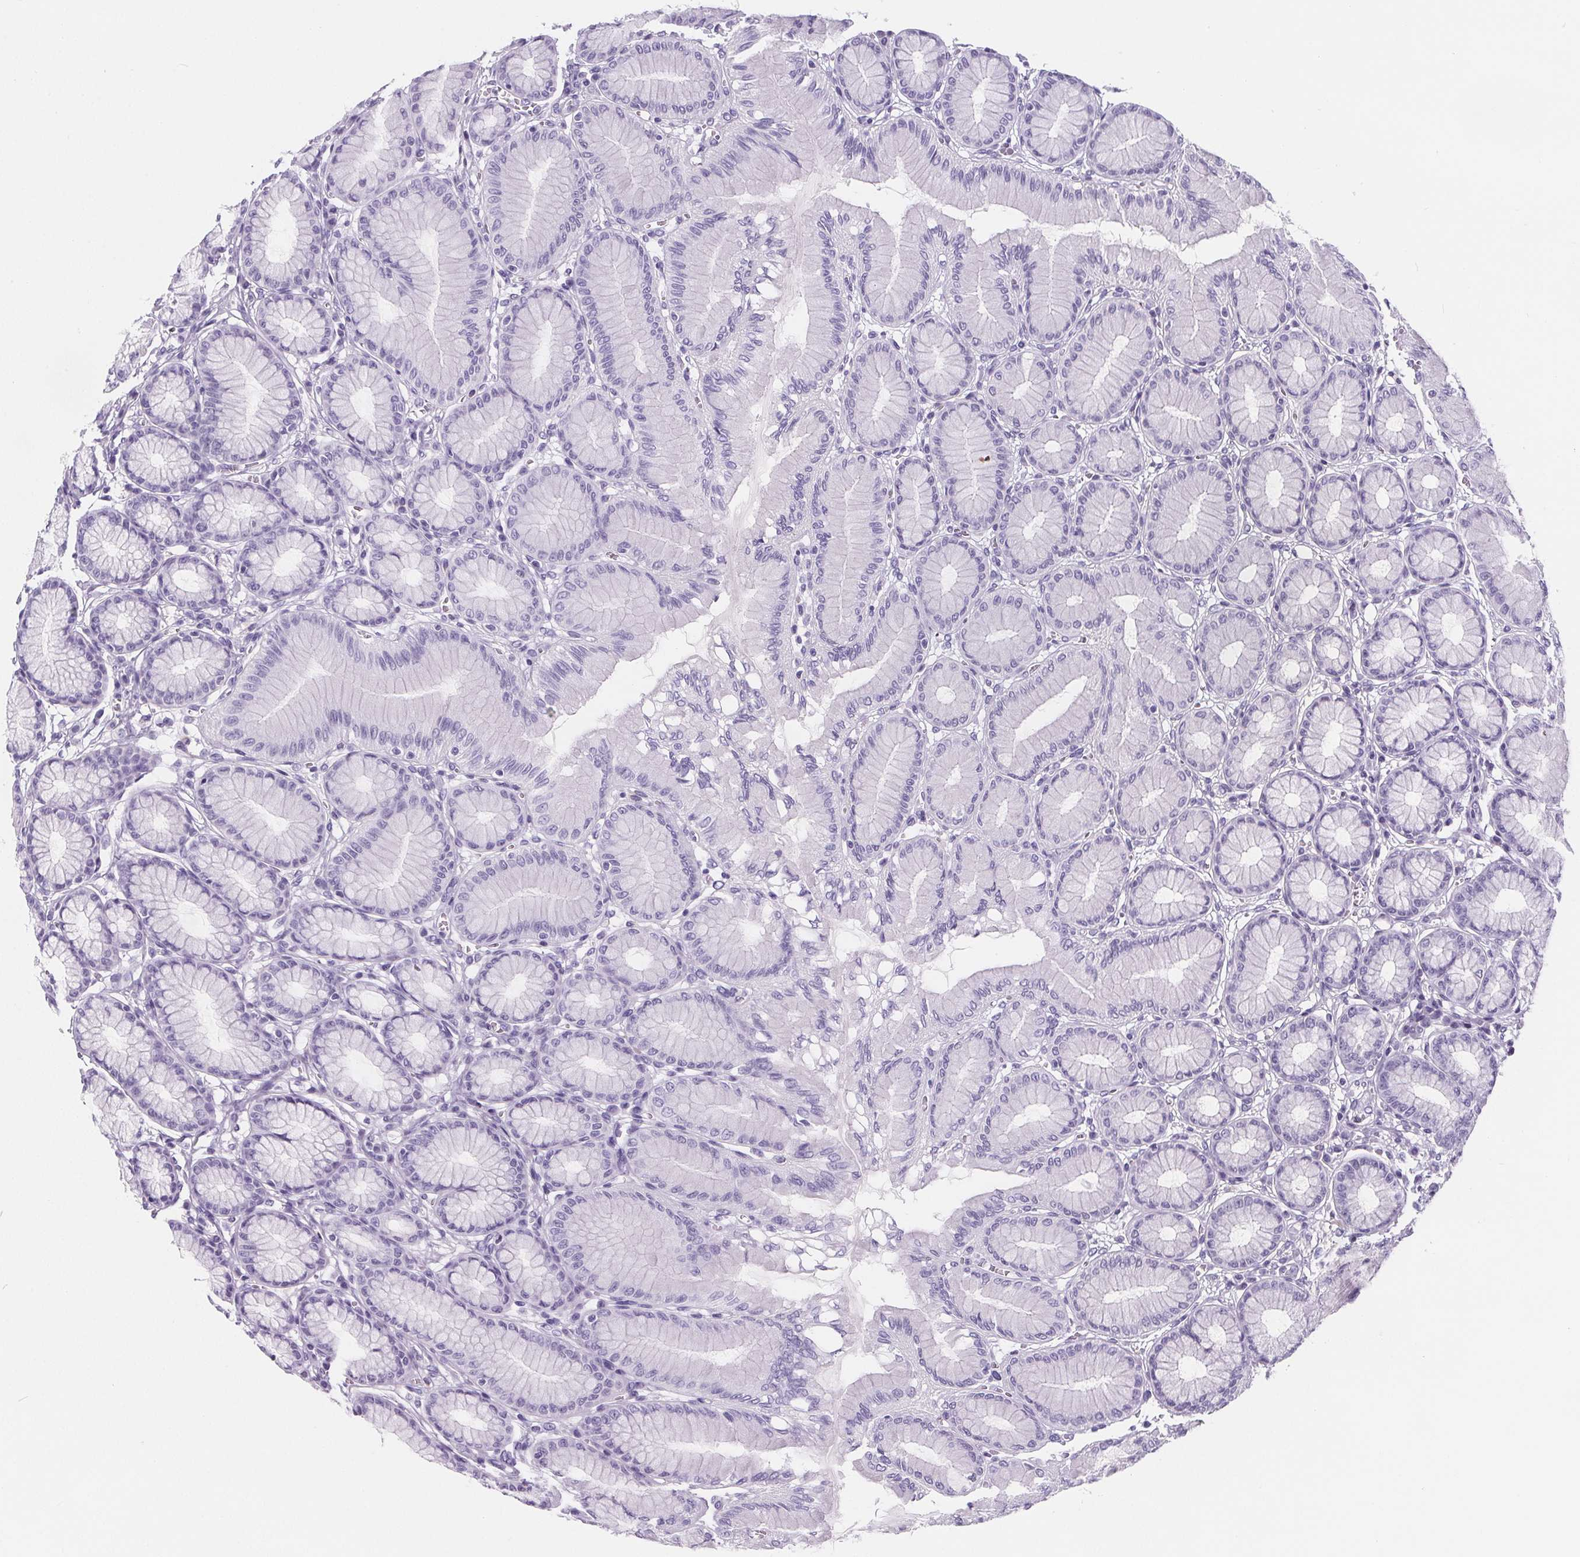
{"staining": {"intensity": "negative", "quantity": "none", "location": "none"}, "tissue": "stomach", "cell_type": "Glandular cells", "image_type": "normal", "snomed": [{"axis": "morphology", "description": "Normal tissue, NOS"}, {"axis": "topography", "description": "Stomach"}, {"axis": "topography", "description": "Stomach, lower"}], "caption": "DAB (3,3'-diaminobenzidine) immunohistochemical staining of unremarkable stomach shows no significant staining in glandular cells. (DAB IHC with hematoxylin counter stain).", "gene": "ADRB1", "patient": {"sex": "male", "age": 76}}